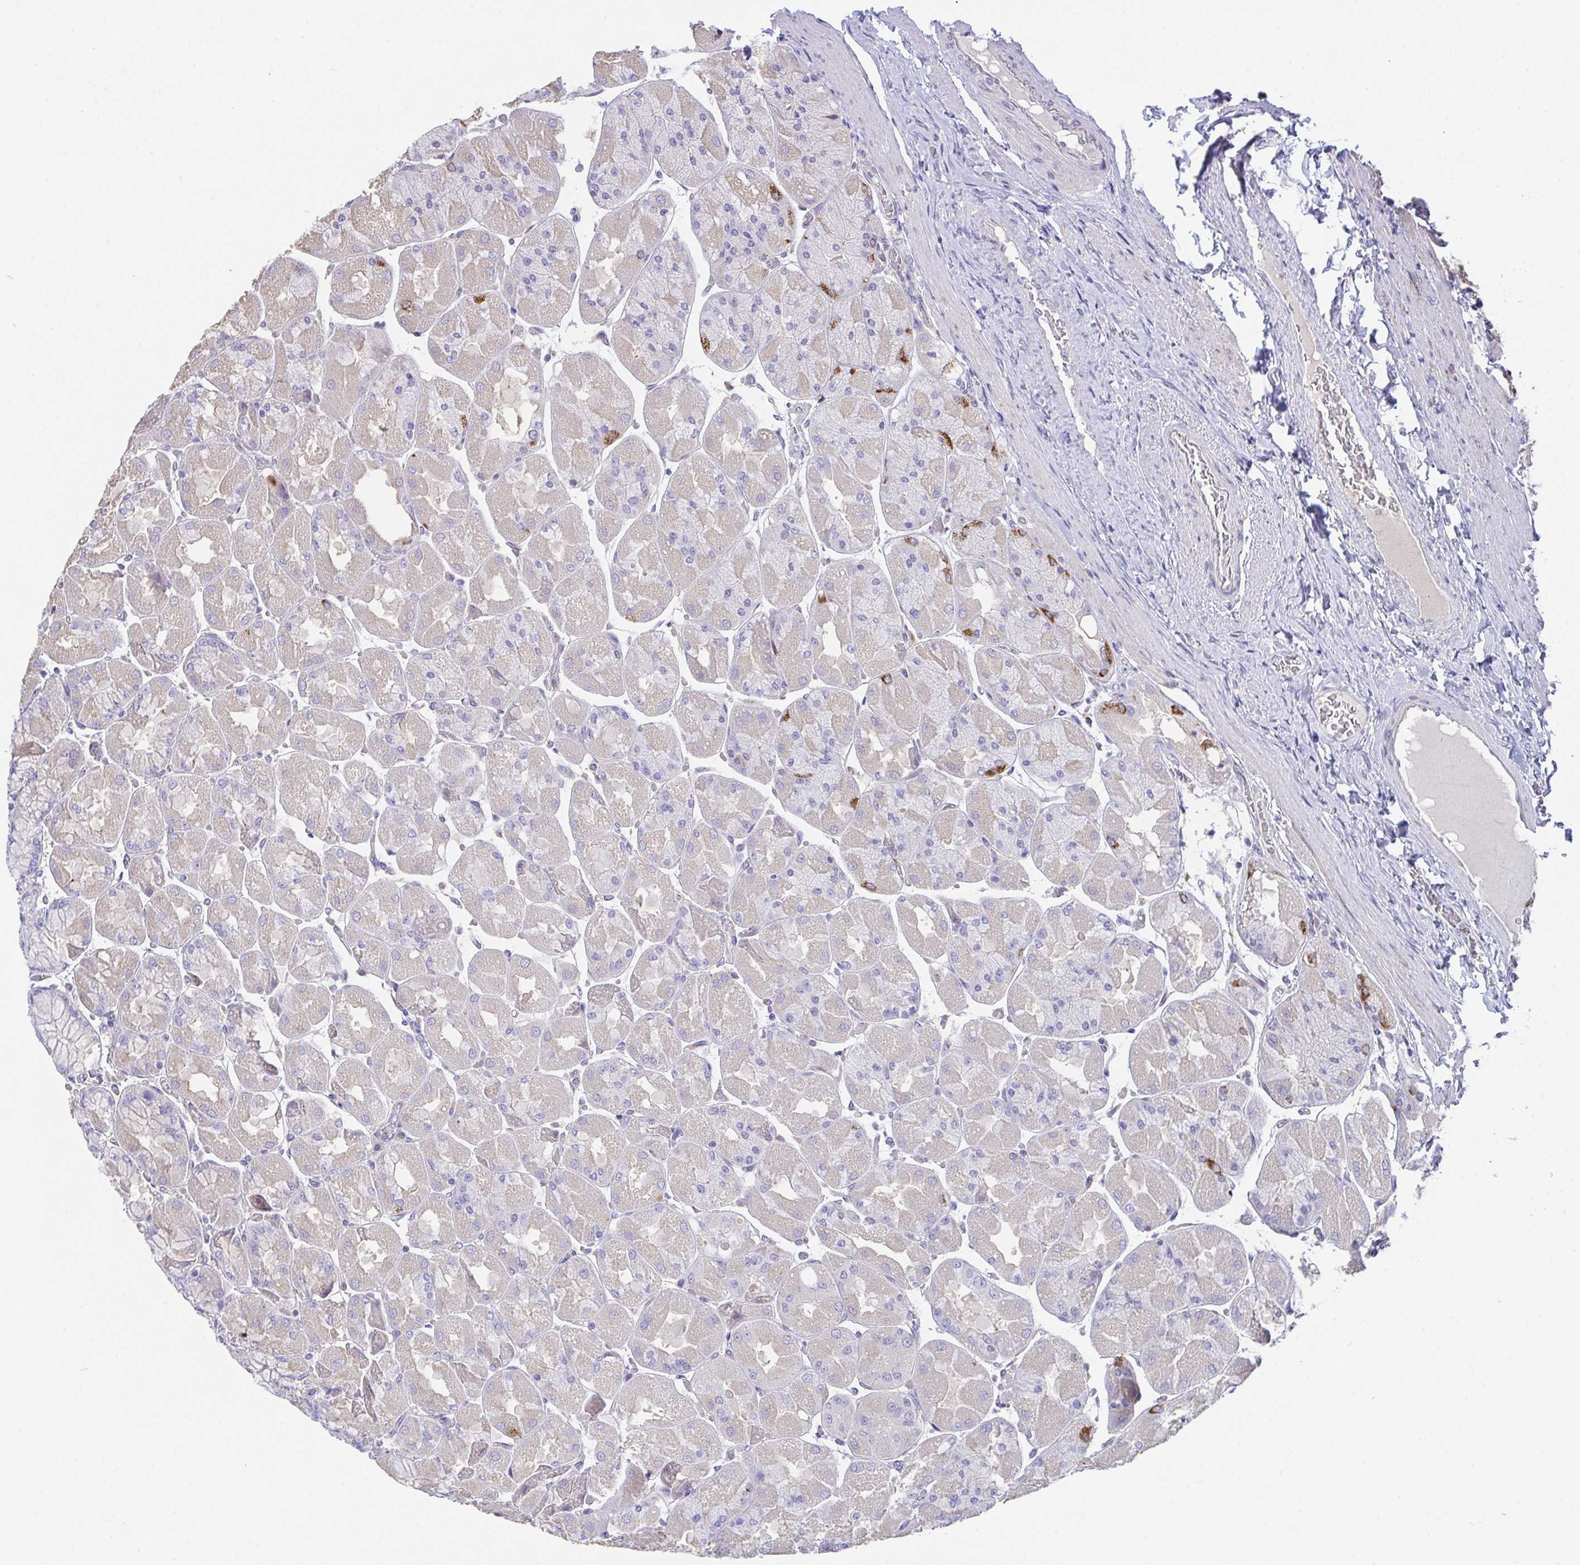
{"staining": {"intensity": "moderate", "quantity": "<25%", "location": "cytoplasmic/membranous"}, "tissue": "stomach", "cell_type": "Glandular cells", "image_type": "normal", "snomed": [{"axis": "morphology", "description": "Normal tissue, NOS"}, {"axis": "topography", "description": "Stomach"}], "caption": "A low amount of moderate cytoplasmic/membranous positivity is seen in approximately <25% of glandular cells in unremarkable stomach.", "gene": "MIA3", "patient": {"sex": "female", "age": 61}}